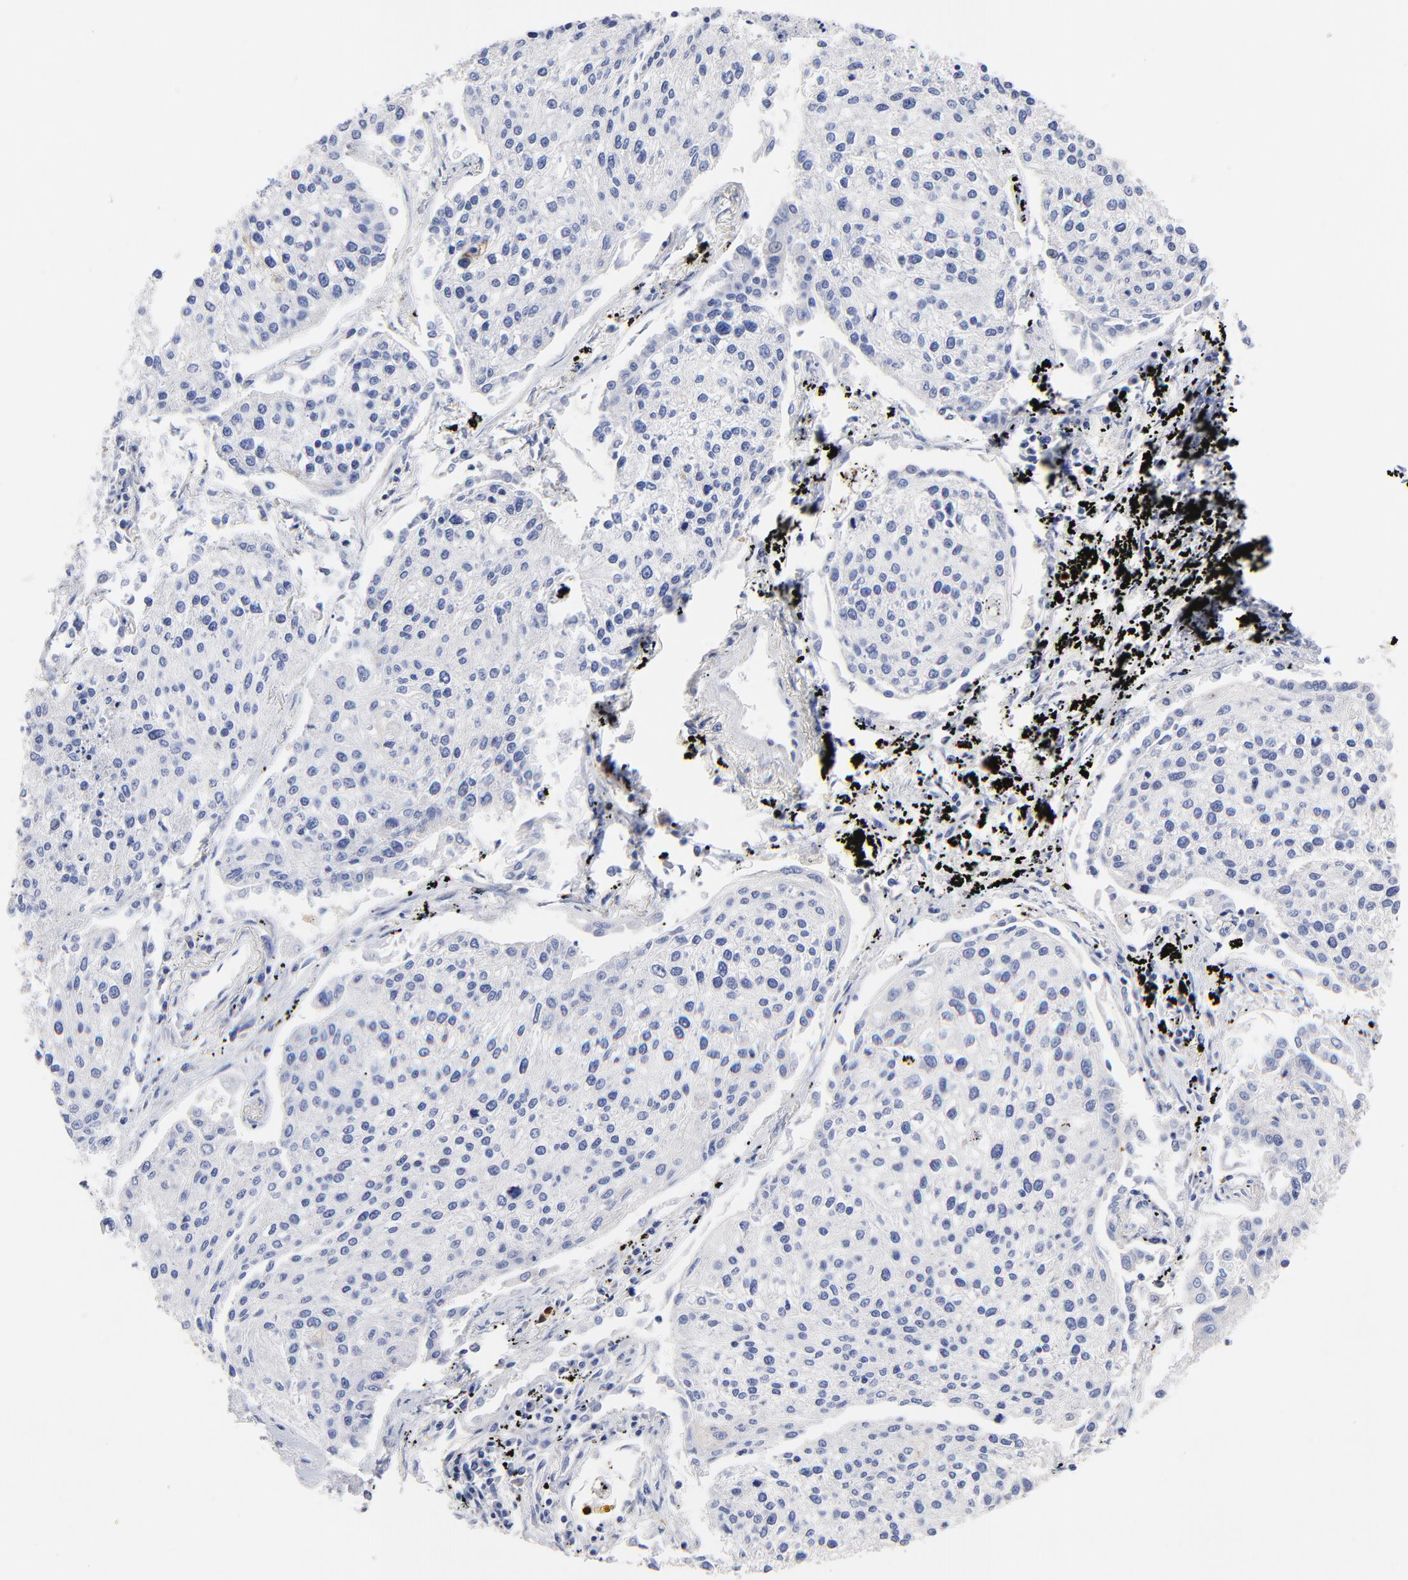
{"staining": {"intensity": "weak", "quantity": "<25%", "location": "cytoplasmic/membranous"}, "tissue": "lung cancer", "cell_type": "Tumor cells", "image_type": "cancer", "snomed": [{"axis": "morphology", "description": "Squamous cell carcinoma, NOS"}, {"axis": "topography", "description": "Lung"}], "caption": "High power microscopy photomicrograph of an immunohistochemistry micrograph of lung cancer, revealing no significant staining in tumor cells.", "gene": "TWNK", "patient": {"sex": "male", "age": 75}}